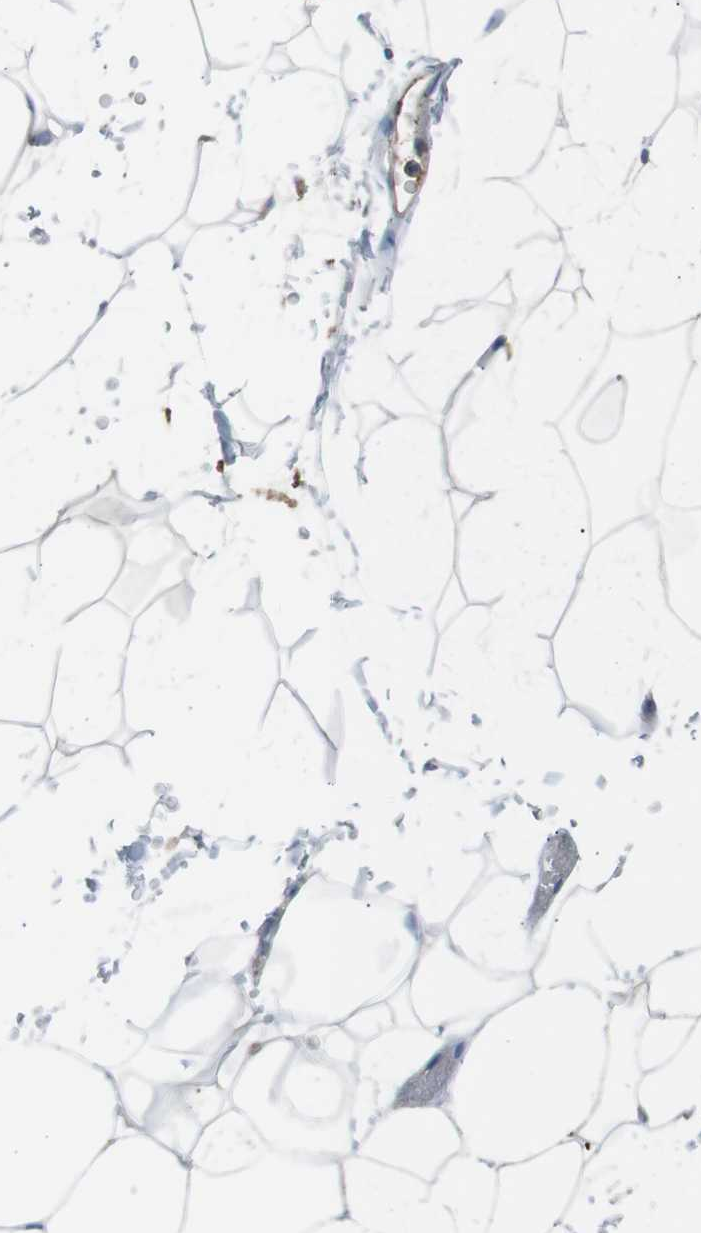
{"staining": {"intensity": "negative", "quantity": "none", "location": "none"}, "tissue": "adipose tissue", "cell_type": "Adipocytes", "image_type": "normal", "snomed": [{"axis": "morphology", "description": "Normal tissue, NOS"}, {"axis": "topography", "description": "Soft tissue"}], "caption": "DAB (3,3'-diaminobenzidine) immunohistochemical staining of normal adipose tissue exhibits no significant staining in adipocytes.", "gene": "FCGR2B", "patient": {"sex": "male", "age": 72}}